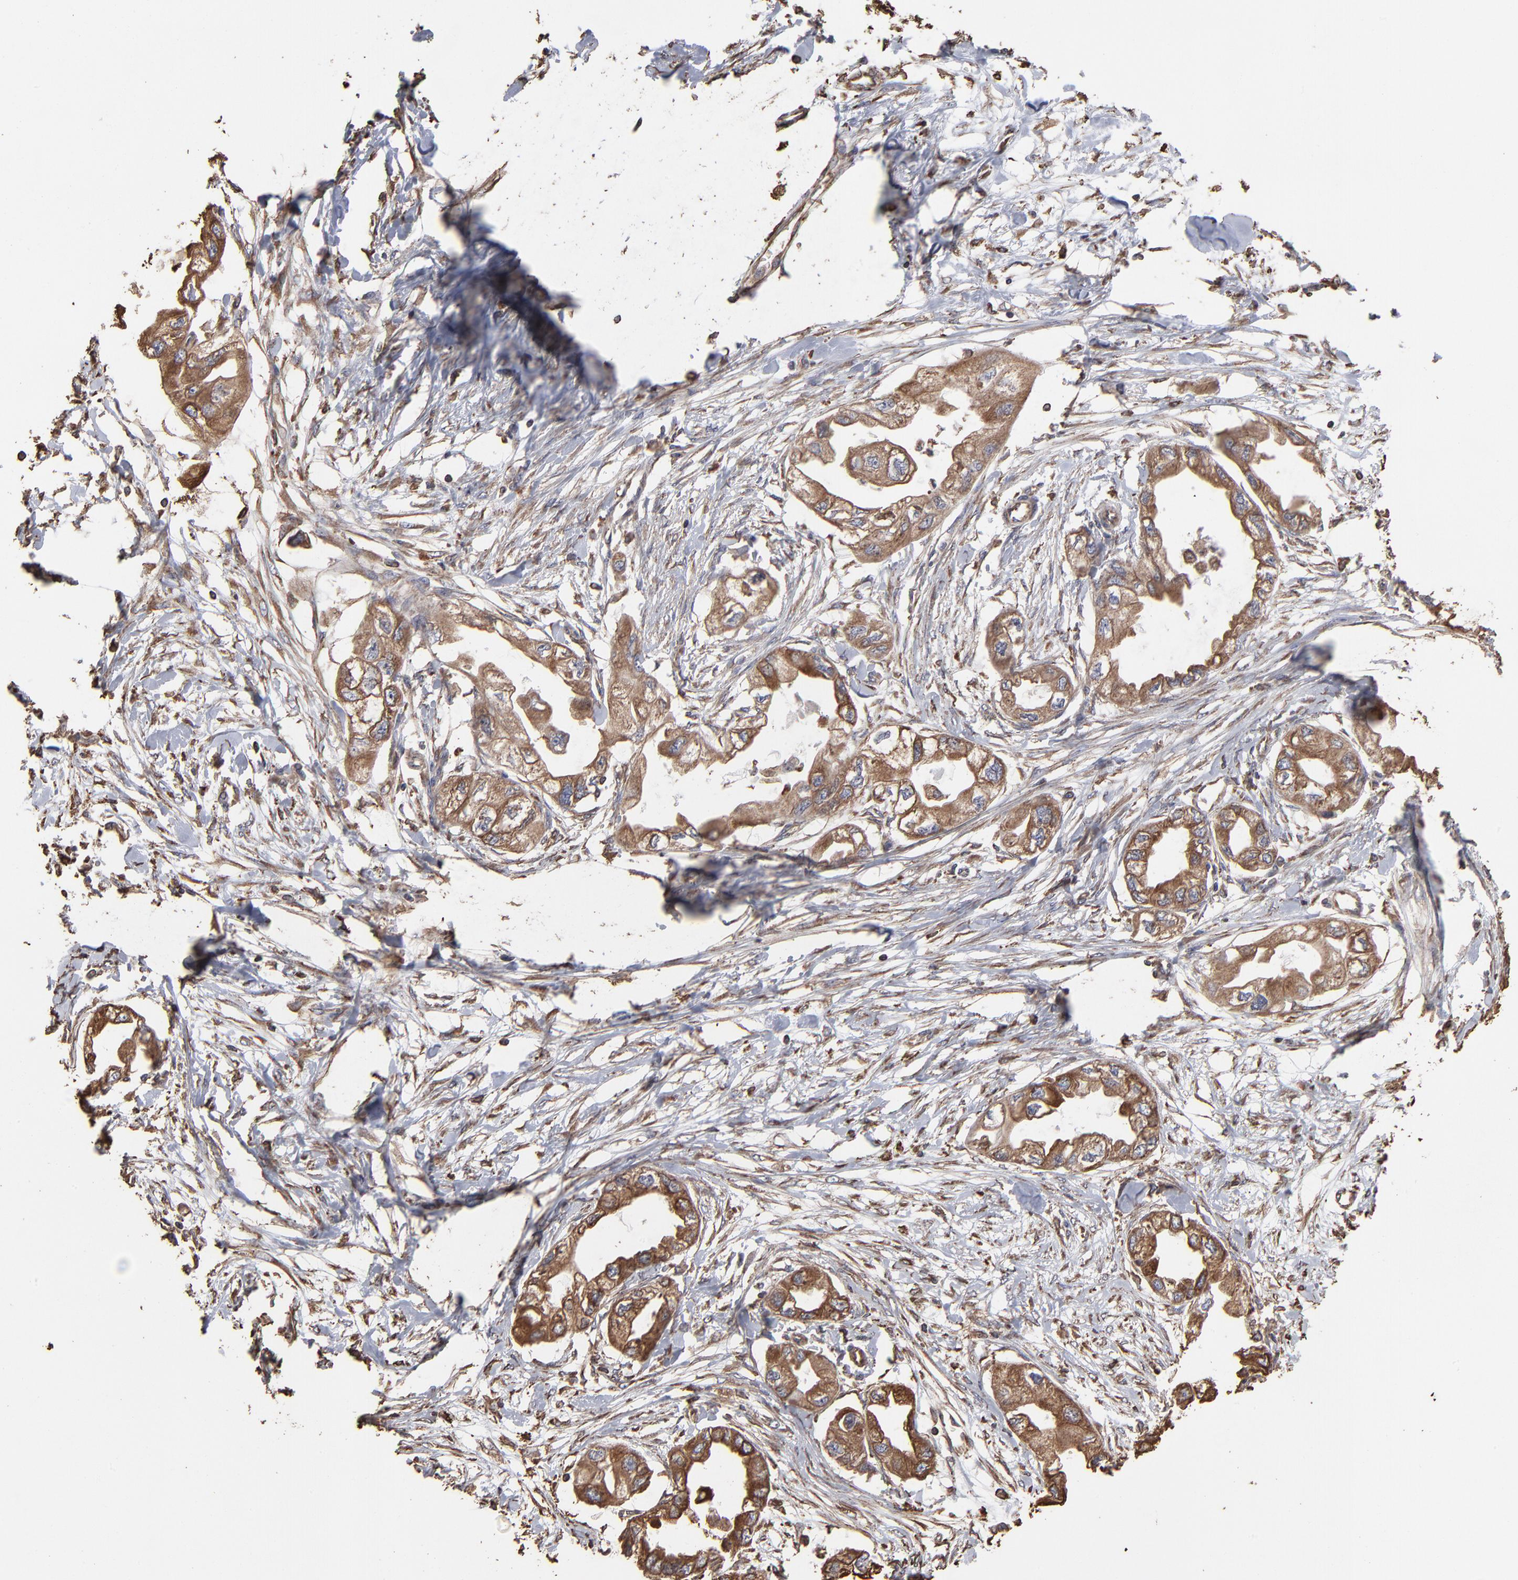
{"staining": {"intensity": "moderate", "quantity": ">75%", "location": "cytoplasmic/membranous"}, "tissue": "endometrial cancer", "cell_type": "Tumor cells", "image_type": "cancer", "snomed": [{"axis": "morphology", "description": "Adenocarcinoma, NOS"}, {"axis": "topography", "description": "Endometrium"}], "caption": "The immunohistochemical stain shows moderate cytoplasmic/membranous expression in tumor cells of adenocarcinoma (endometrial) tissue.", "gene": "PDIA3", "patient": {"sex": "female", "age": 67}}